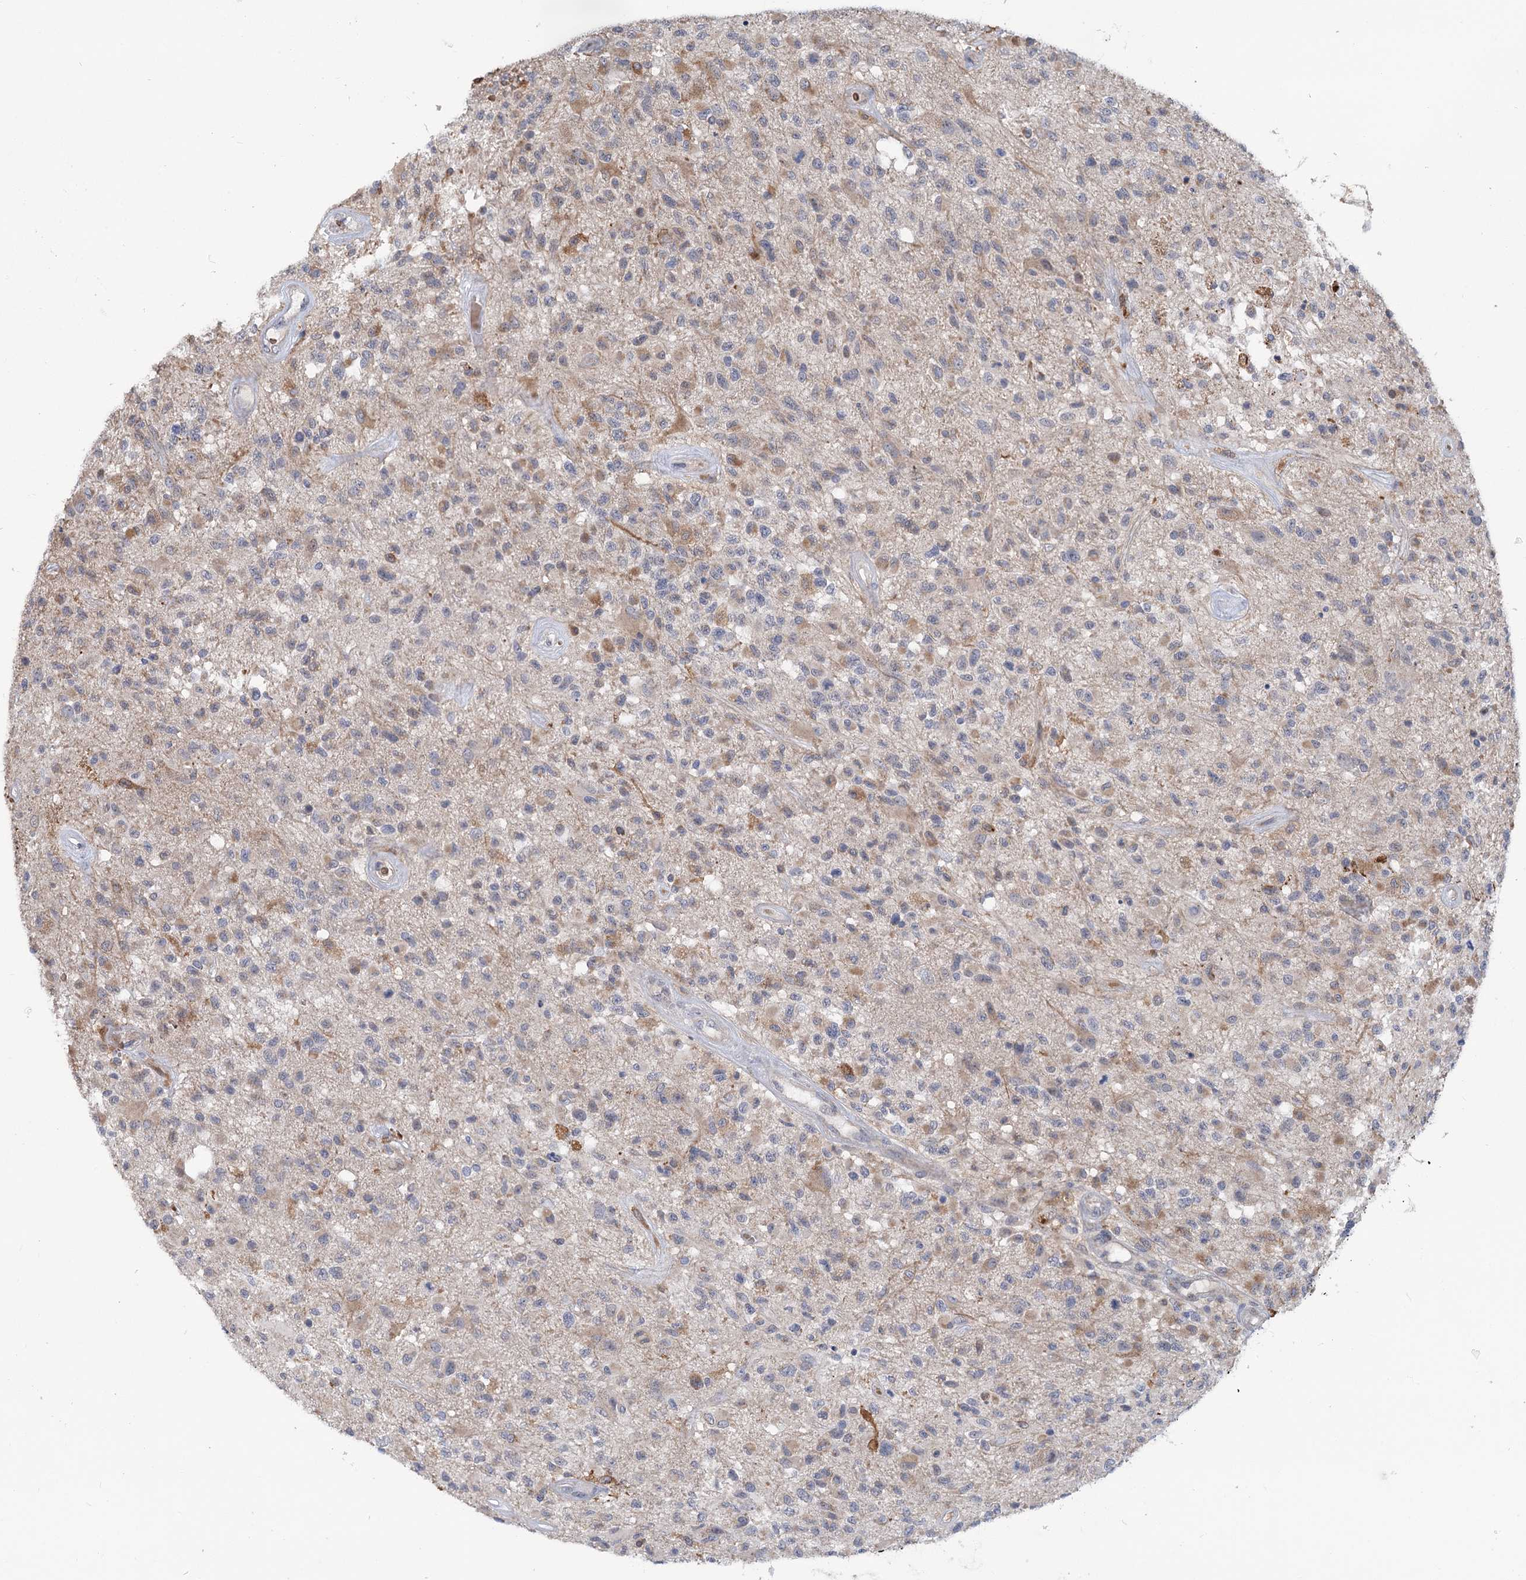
{"staining": {"intensity": "weak", "quantity": "<25%", "location": "cytoplasmic/membranous"}, "tissue": "glioma", "cell_type": "Tumor cells", "image_type": "cancer", "snomed": [{"axis": "morphology", "description": "Glioma, malignant, High grade"}, {"axis": "morphology", "description": "Glioblastoma, NOS"}, {"axis": "topography", "description": "Brain"}], "caption": "Immunohistochemical staining of human glioma shows no significant expression in tumor cells.", "gene": "CIB4", "patient": {"sex": "male", "age": 60}}